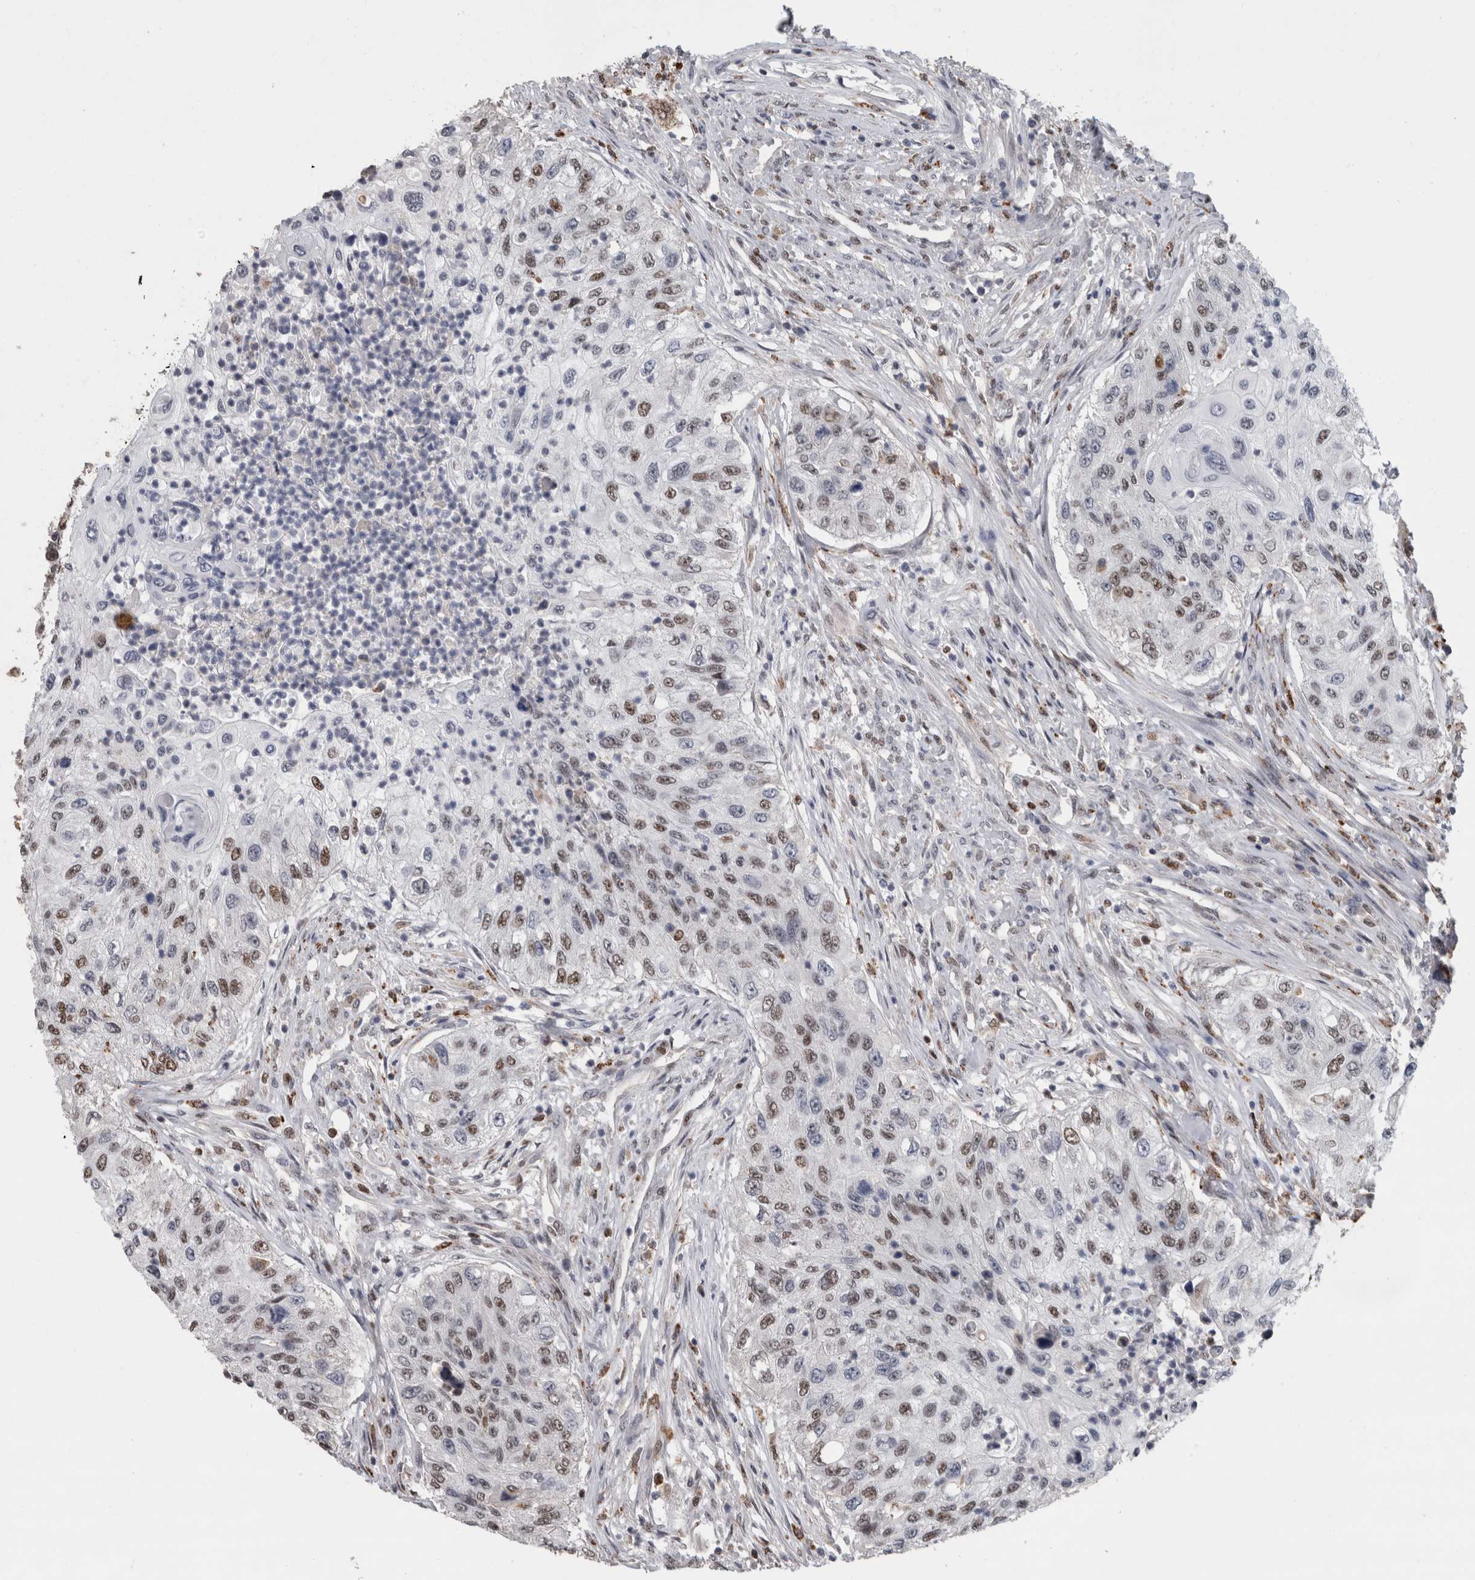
{"staining": {"intensity": "moderate", "quantity": "25%-75%", "location": "nuclear"}, "tissue": "urothelial cancer", "cell_type": "Tumor cells", "image_type": "cancer", "snomed": [{"axis": "morphology", "description": "Urothelial carcinoma, High grade"}, {"axis": "topography", "description": "Urinary bladder"}], "caption": "DAB immunohistochemical staining of urothelial cancer shows moderate nuclear protein positivity in approximately 25%-75% of tumor cells.", "gene": "POLD2", "patient": {"sex": "female", "age": 60}}